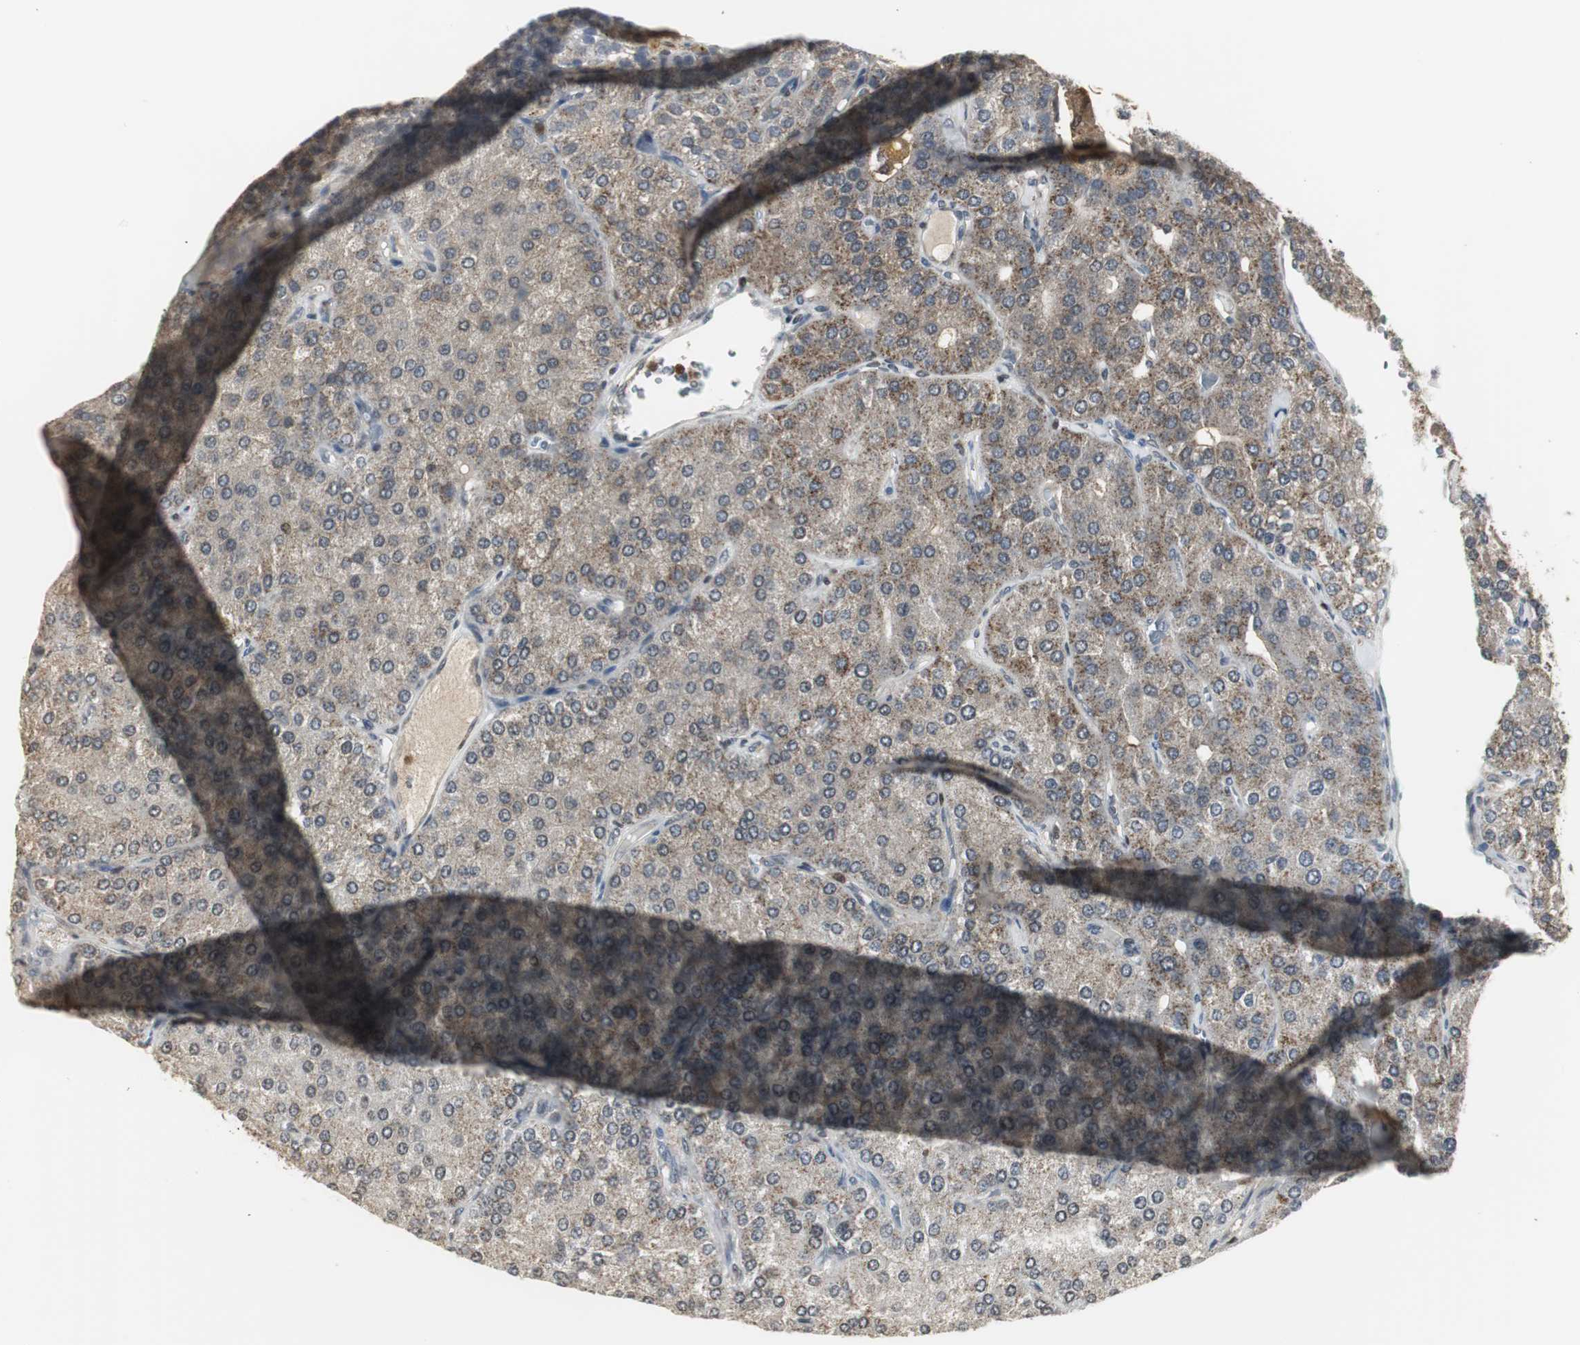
{"staining": {"intensity": "moderate", "quantity": ">75%", "location": "cytoplasmic/membranous"}, "tissue": "parathyroid gland", "cell_type": "Glandular cells", "image_type": "normal", "snomed": [{"axis": "morphology", "description": "Normal tissue, NOS"}, {"axis": "morphology", "description": "Adenoma, NOS"}, {"axis": "topography", "description": "Parathyroid gland"}], "caption": "IHC histopathology image of unremarkable human parathyroid gland stained for a protein (brown), which demonstrates medium levels of moderate cytoplasmic/membranous positivity in about >75% of glandular cells.", "gene": "PLIN3", "patient": {"sex": "female", "age": 86}}